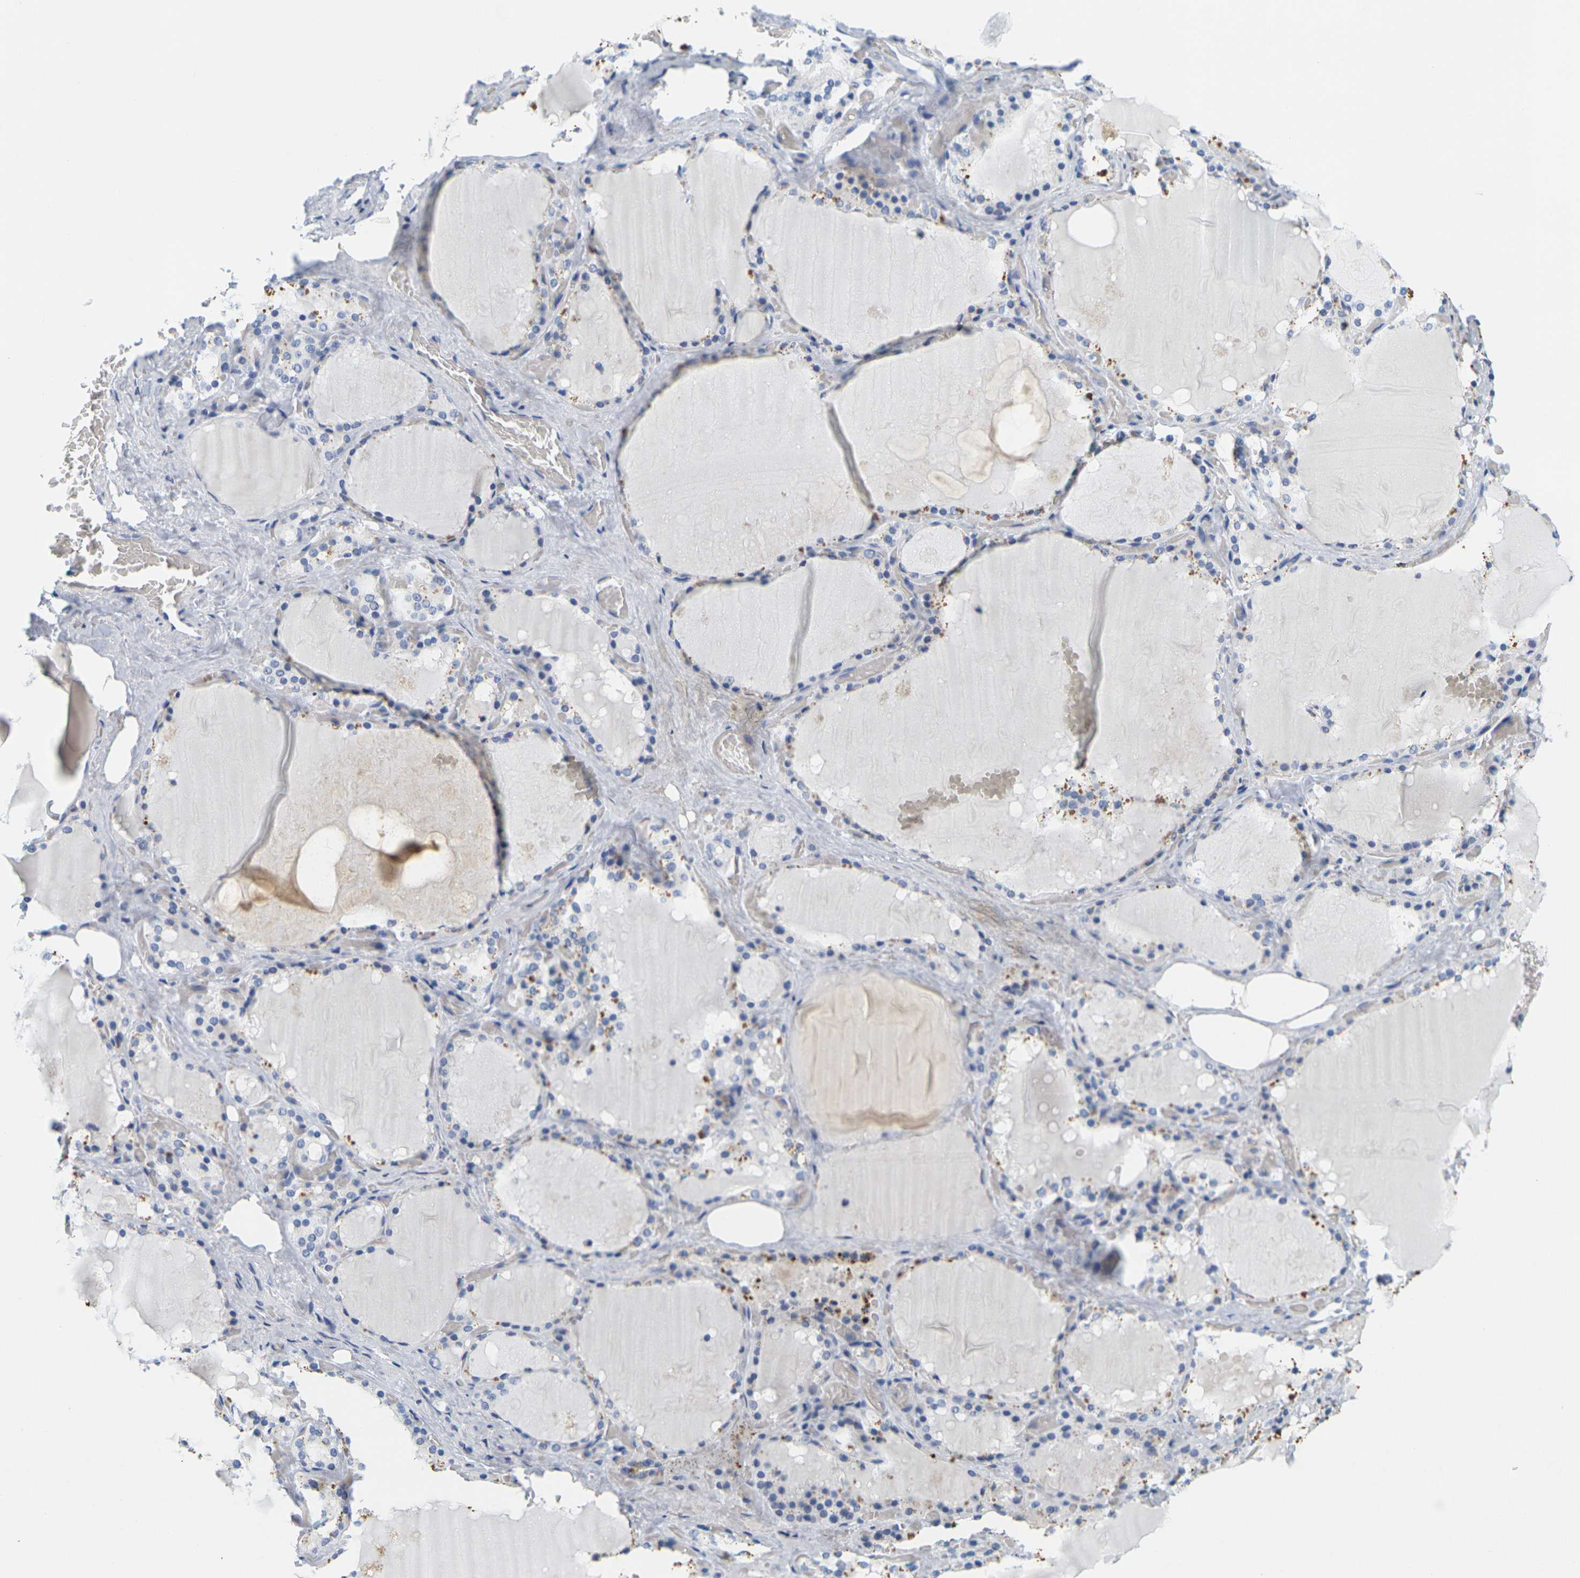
{"staining": {"intensity": "weak", "quantity": "25%-75%", "location": "cytoplasmic/membranous"}, "tissue": "thyroid gland", "cell_type": "Glandular cells", "image_type": "normal", "snomed": [{"axis": "morphology", "description": "Normal tissue, NOS"}, {"axis": "topography", "description": "Thyroid gland"}], "caption": "This is a histology image of immunohistochemistry (IHC) staining of unremarkable thyroid gland, which shows weak positivity in the cytoplasmic/membranous of glandular cells.", "gene": "HLA", "patient": {"sex": "male", "age": 61}}